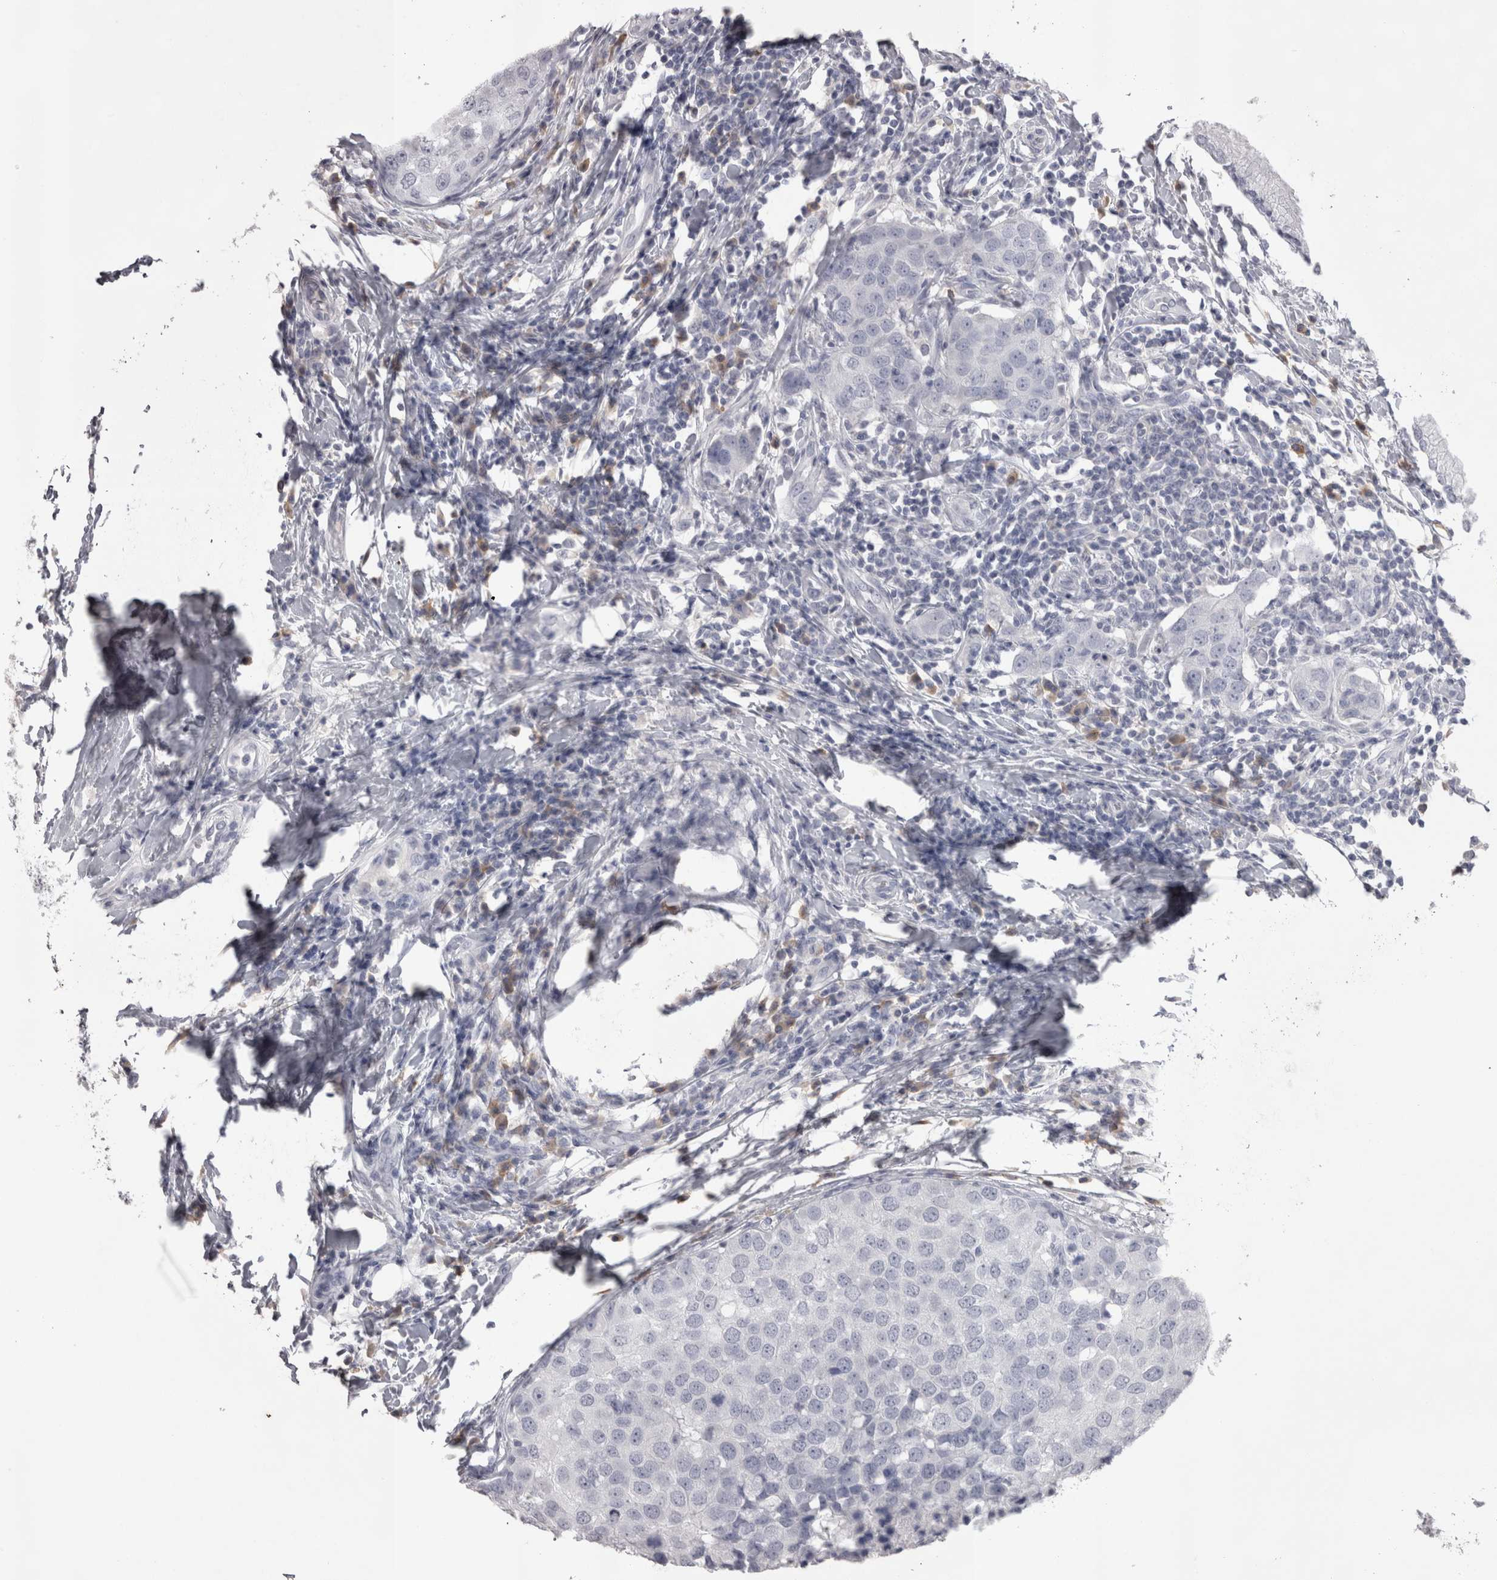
{"staining": {"intensity": "negative", "quantity": "none", "location": "none"}, "tissue": "breast cancer", "cell_type": "Tumor cells", "image_type": "cancer", "snomed": [{"axis": "morphology", "description": "Duct carcinoma"}, {"axis": "topography", "description": "Breast"}], "caption": "Immunohistochemistry (IHC) micrograph of neoplastic tissue: human breast cancer (invasive ductal carcinoma) stained with DAB demonstrates no significant protein expression in tumor cells. Nuclei are stained in blue.", "gene": "LAX1", "patient": {"sex": "female", "age": 27}}